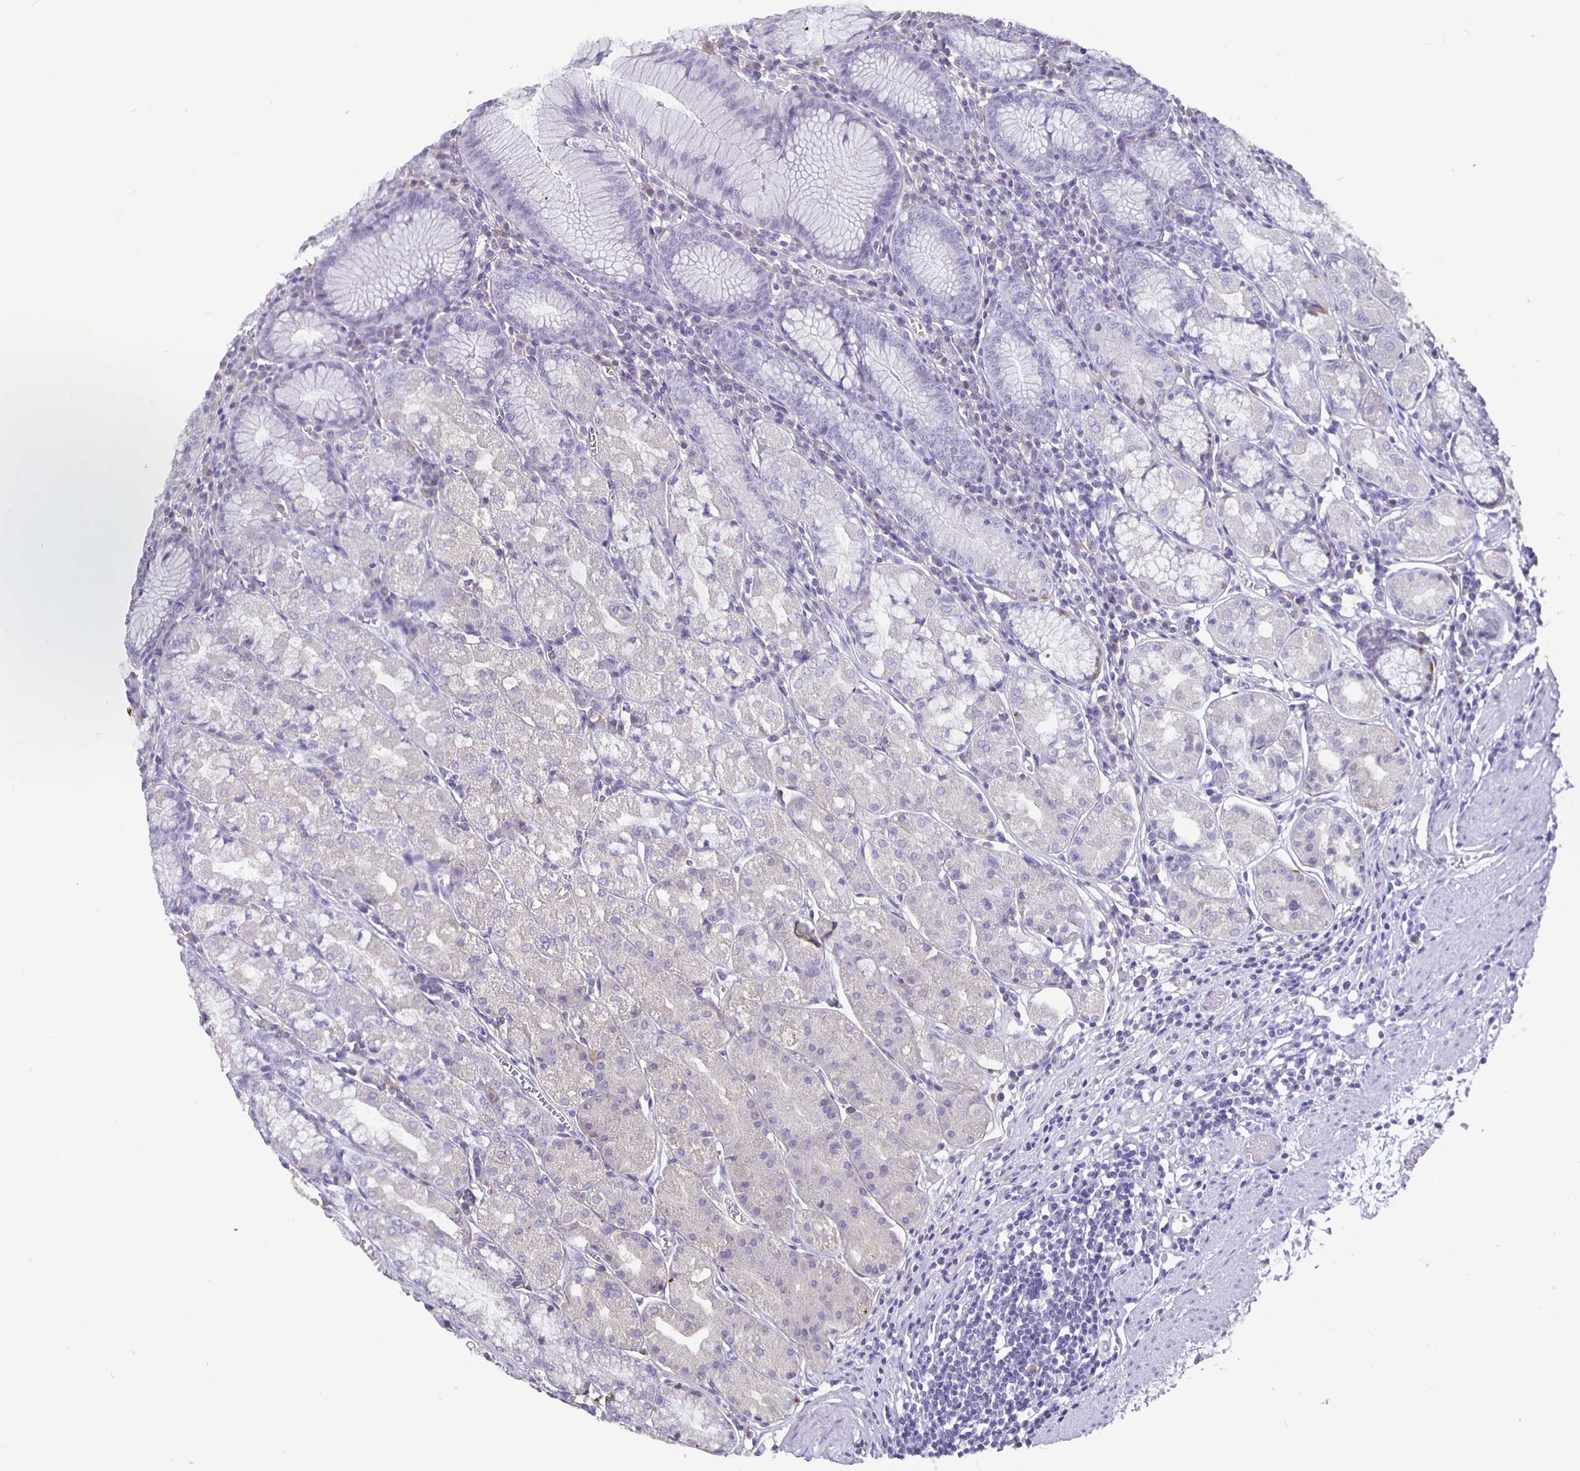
{"staining": {"intensity": "negative", "quantity": "none", "location": "none"}, "tissue": "stomach", "cell_type": "Glandular cells", "image_type": "normal", "snomed": [{"axis": "morphology", "description": "Normal tissue, NOS"}, {"axis": "topography", "description": "Stomach"}], "caption": "Immunohistochemistry (IHC) of normal human stomach reveals no staining in glandular cells.", "gene": "GPX4", "patient": {"sex": "male", "age": 55}}